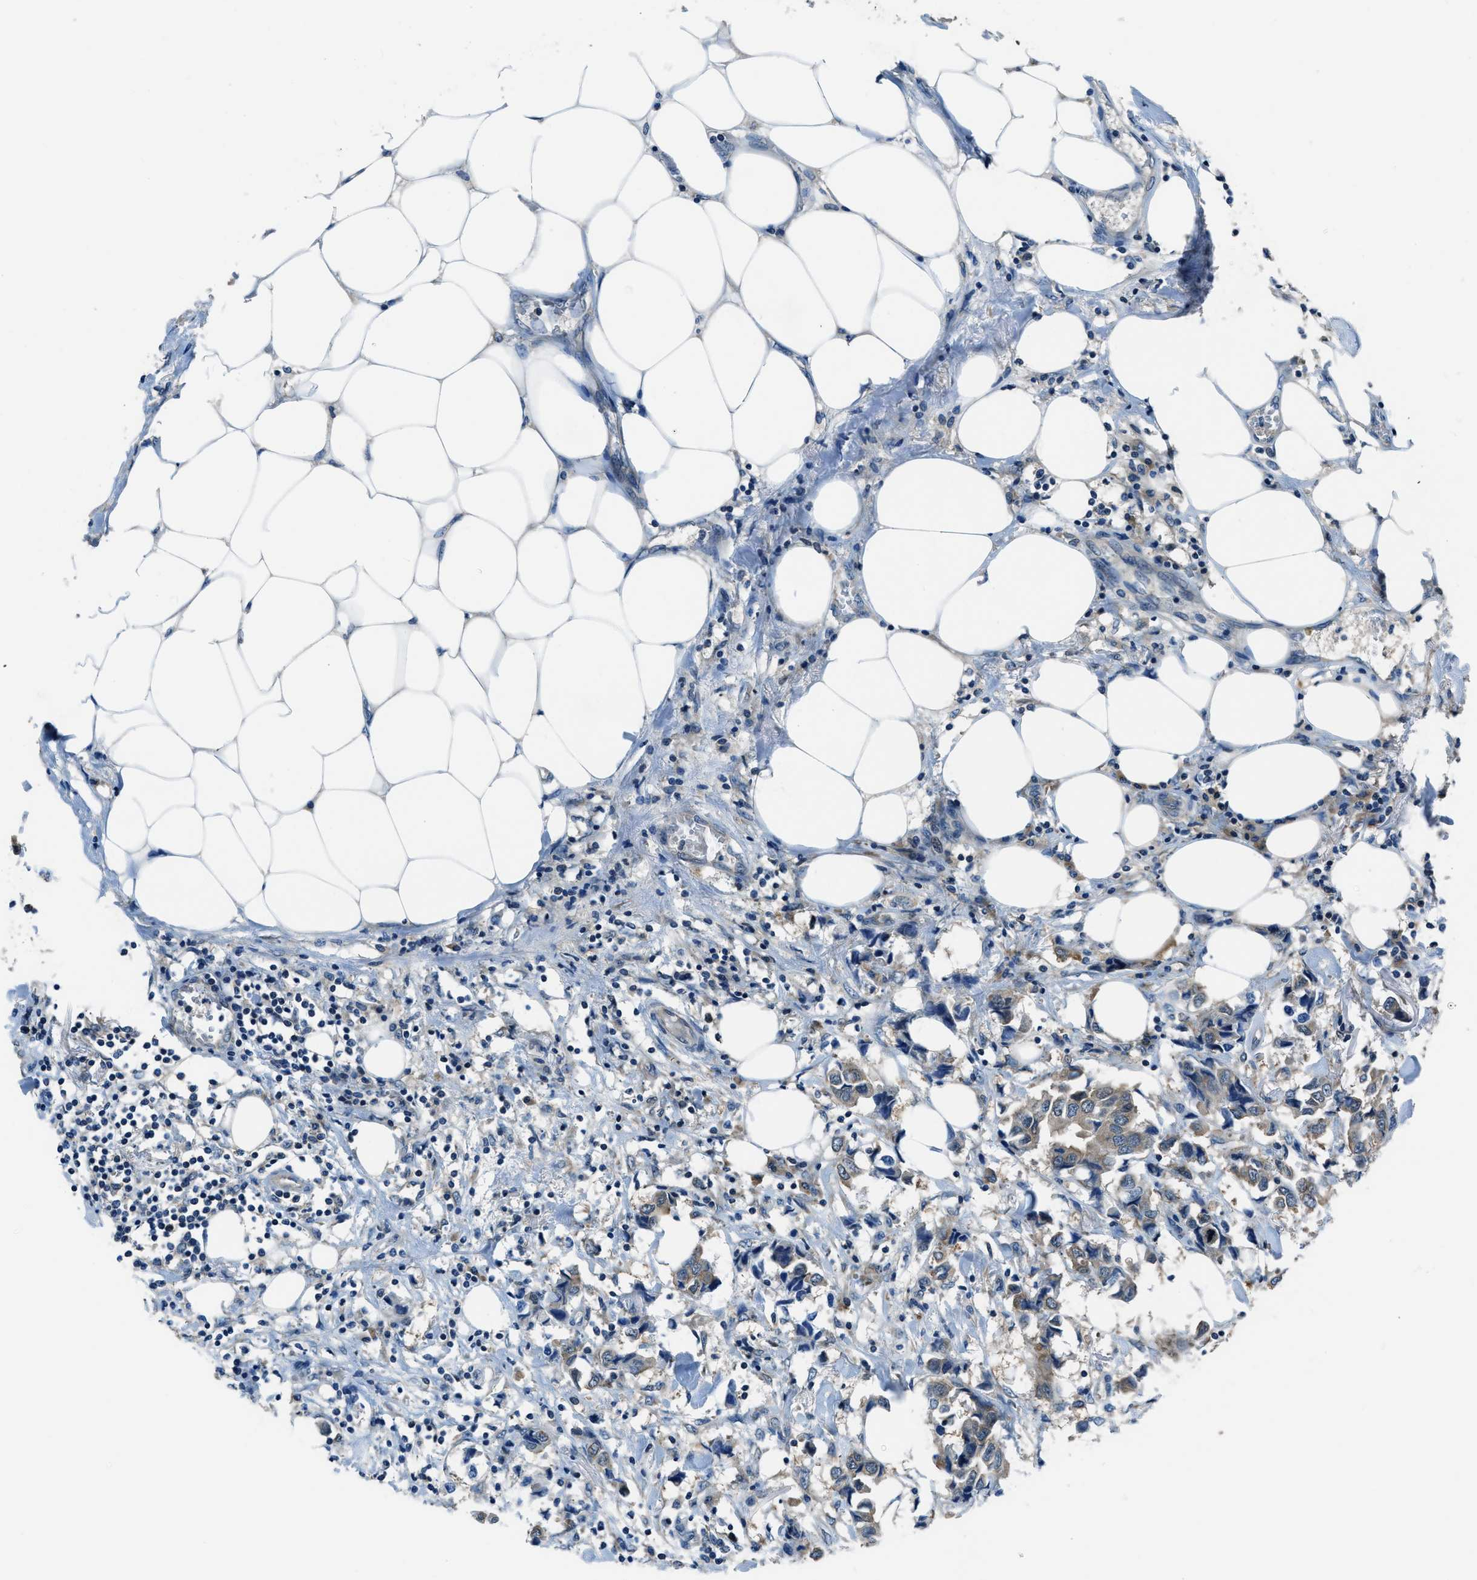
{"staining": {"intensity": "weak", "quantity": "25%-75%", "location": "cytoplasmic/membranous"}, "tissue": "breast cancer", "cell_type": "Tumor cells", "image_type": "cancer", "snomed": [{"axis": "morphology", "description": "Duct carcinoma"}, {"axis": "topography", "description": "Breast"}], "caption": "This micrograph reveals breast invasive ductal carcinoma stained with immunohistochemistry (IHC) to label a protein in brown. The cytoplasmic/membranous of tumor cells show weak positivity for the protein. Nuclei are counter-stained blue.", "gene": "ARFGAP2", "patient": {"sex": "female", "age": 80}}